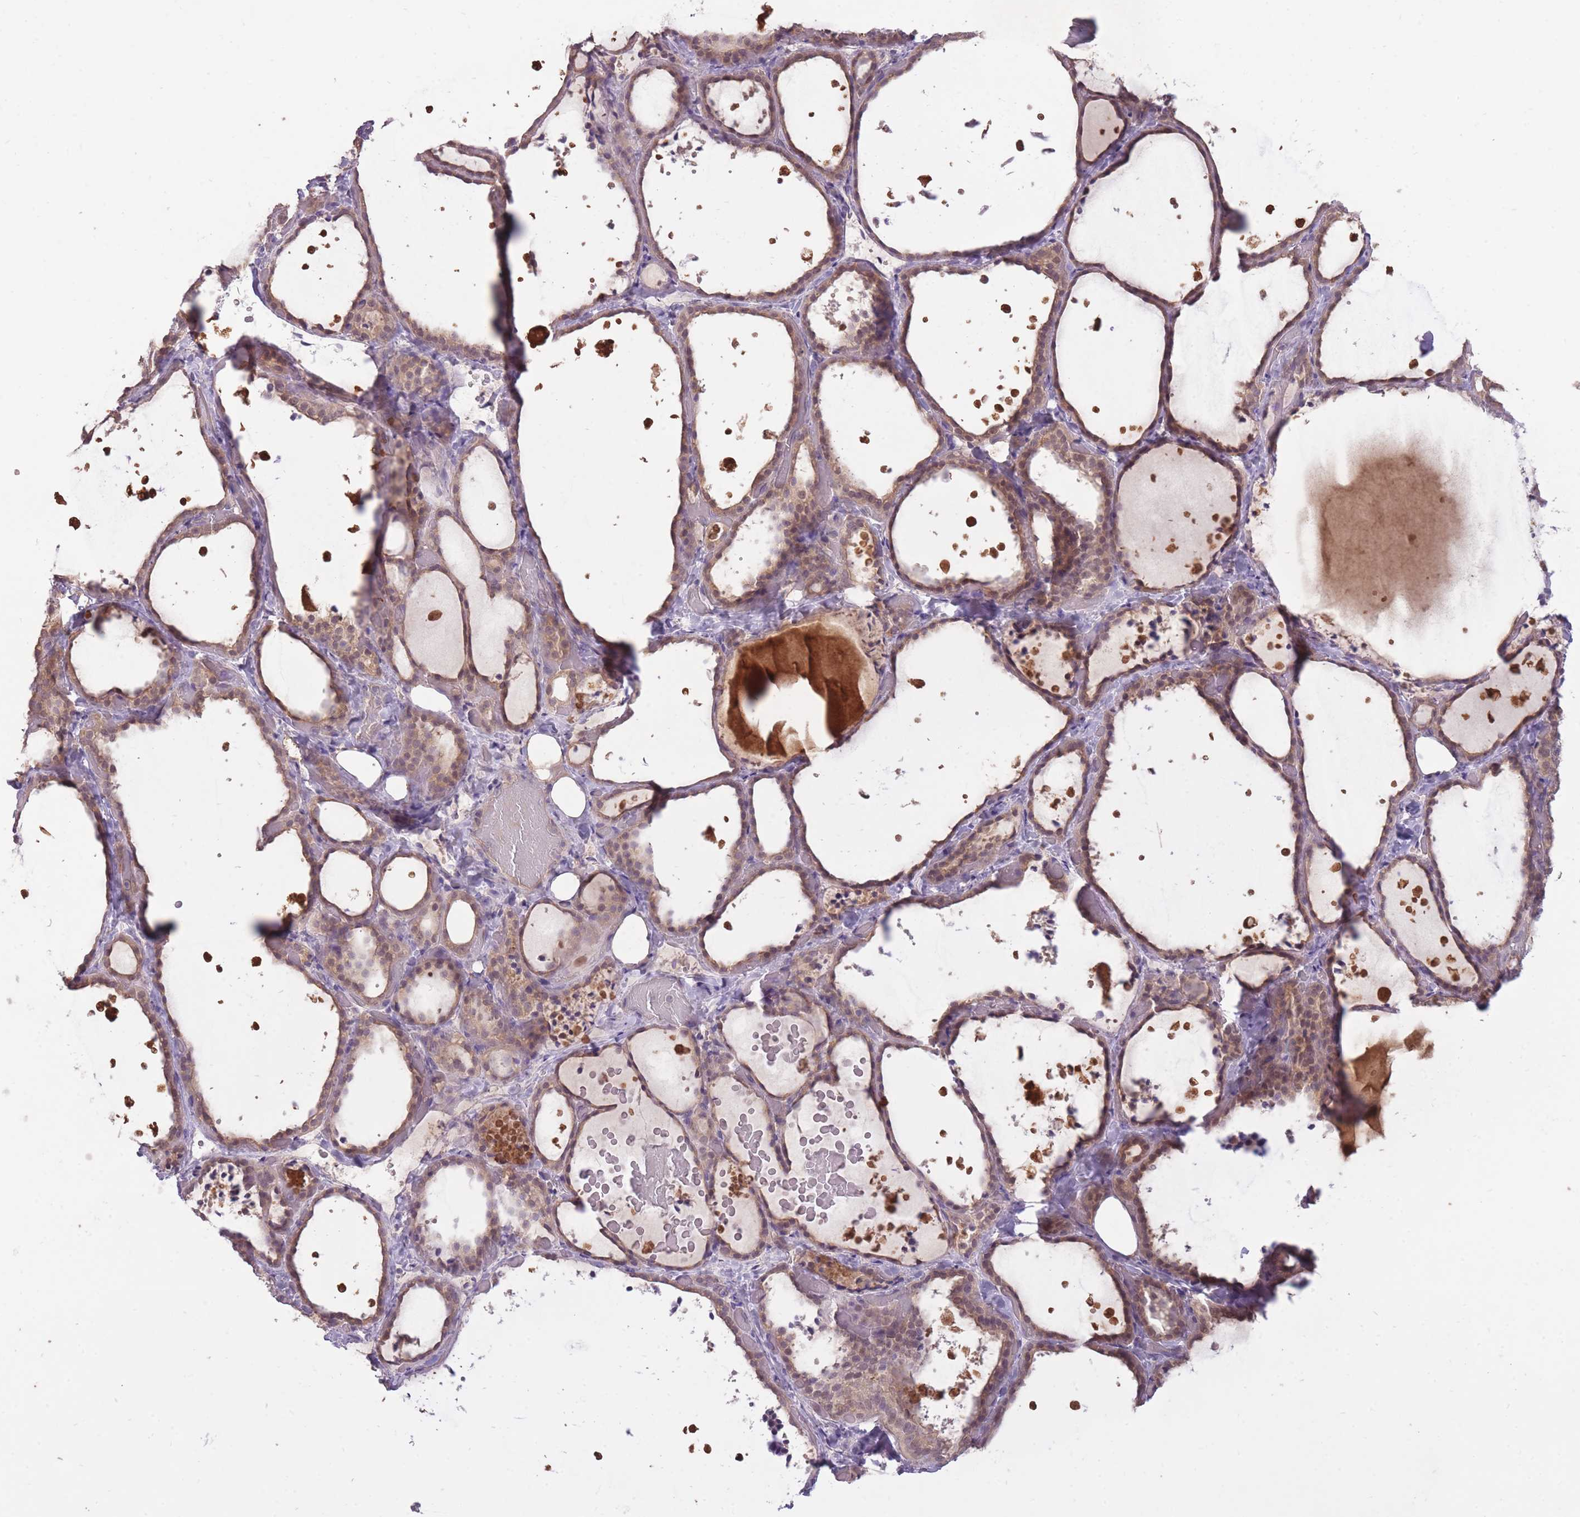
{"staining": {"intensity": "moderate", "quantity": ">75%", "location": "cytoplasmic/membranous"}, "tissue": "thyroid gland", "cell_type": "Glandular cells", "image_type": "normal", "snomed": [{"axis": "morphology", "description": "Normal tissue, NOS"}, {"axis": "topography", "description": "Thyroid gland"}], "caption": "IHC of normal thyroid gland reveals medium levels of moderate cytoplasmic/membranous positivity in about >75% of glandular cells.", "gene": "LRATD2", "patient": {"sex": "female", "age": 44}}